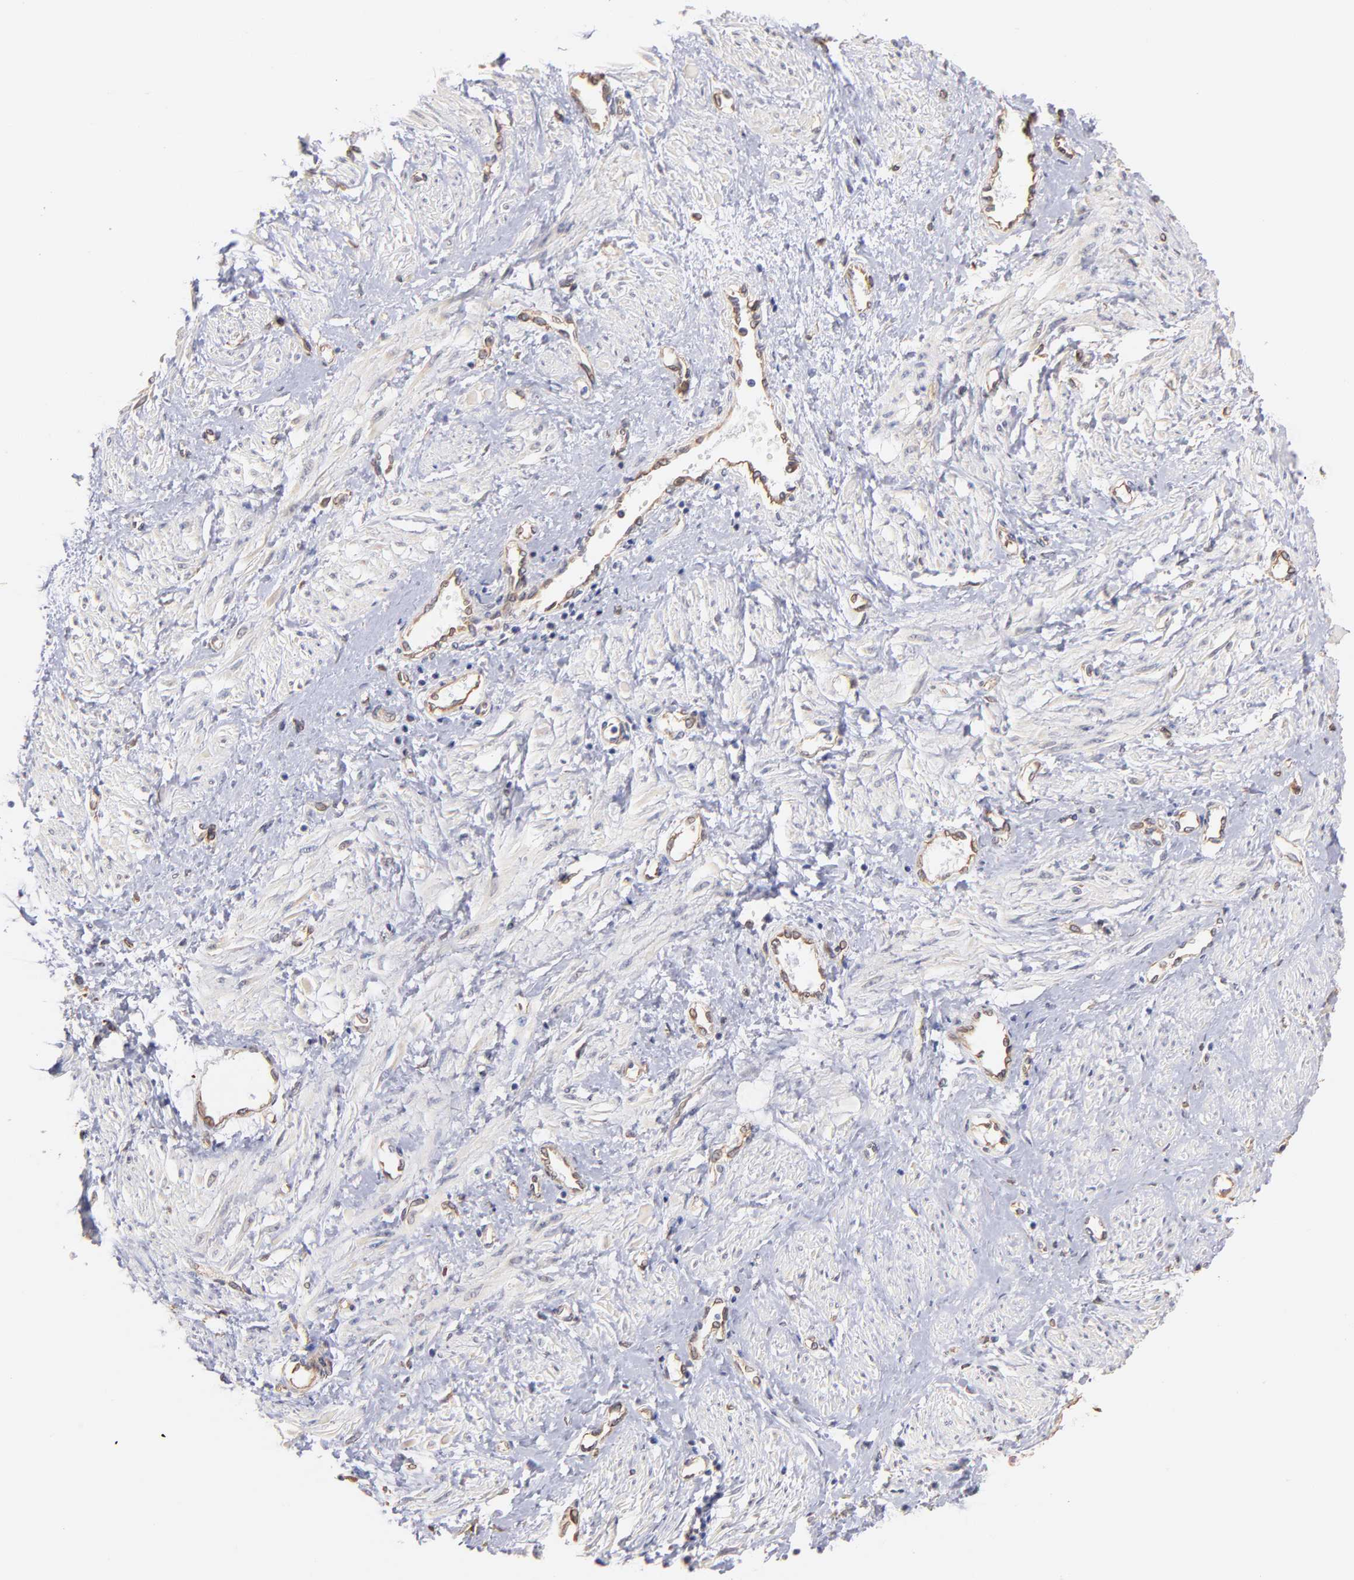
{"staining": {"intensity": "negative", "quantity": "none", "location": "none"}, "tissue": "smooth muscle", "cell_type": "Smooth muscle cells", "image_type": "normal", "snomed": [{"axis": "morphology", "description": "Normal tissue, NOS"}, {"axis": "topography", "description": "Smooth muscle"}, {"axis": "topography", "description": "Uterus"}], "caption": "IHC of unremarkable smooth muscle shows no positivity in smooth muscle cells.", "gene": "PLEC", "patient": {"sex": "female", "age": 39}}